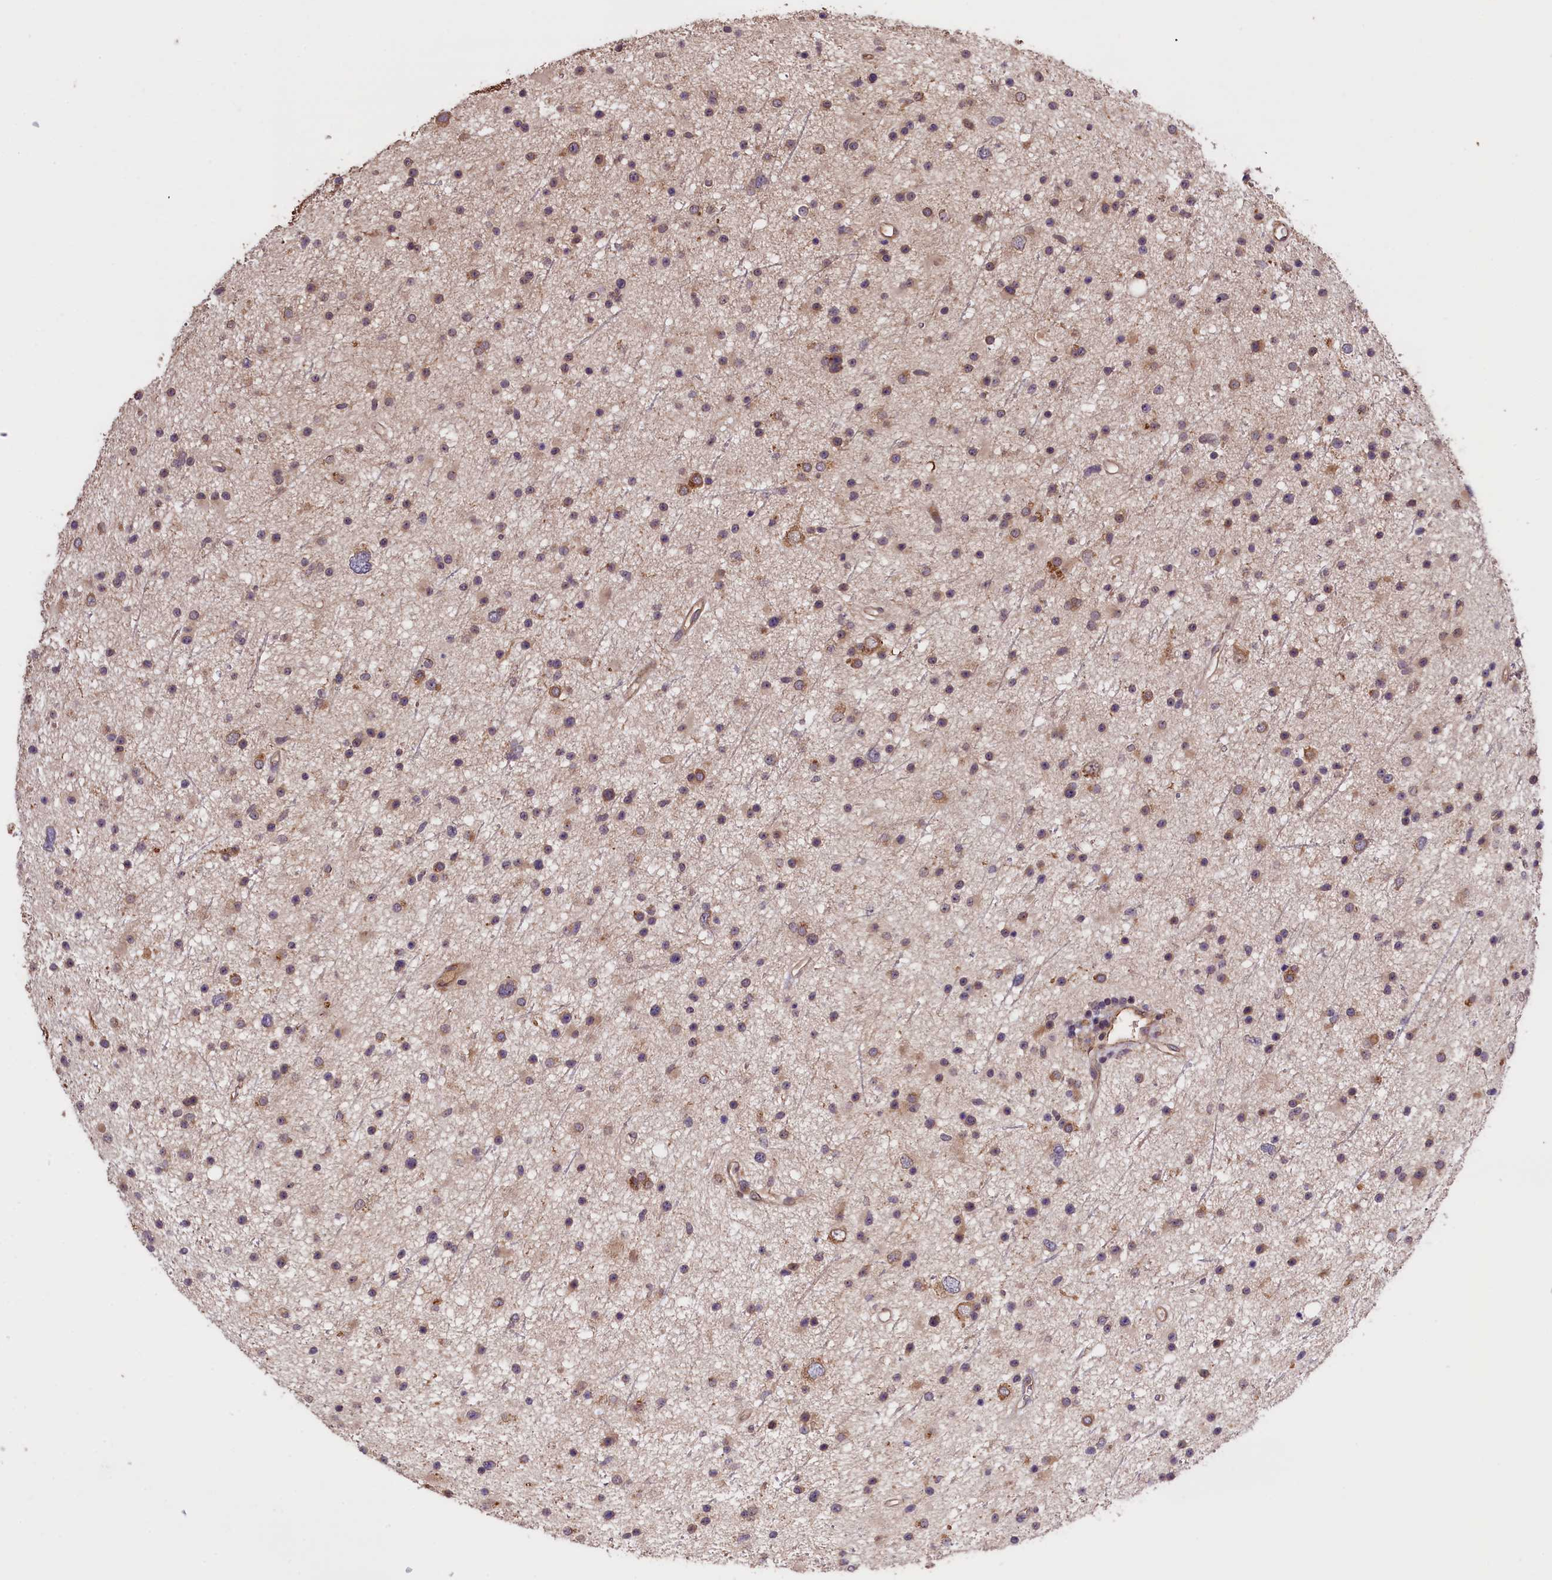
{"staining": {"intensity": "weak", "quantity": ">75%", "location": "cytoplasmic/membranous"}, "tissue": "glioma", "cell_type": "Tumor cells", "image_type": "cancer", "snomed": [{"axis": "morphology", "description": "Glioma, malignant, Low grade"}, {"axis": "topography", "description": "Cerebral cortex"}], "caption": "This is a photomicrograph of immunohistochemistry (IHC) staining of malignant low-grade glioma, which shows weak expression in the cytoplasmic/membranous of tumor cells.", "gene": "DNAJB9", "patient": {"sex": "female", "age": 39}}